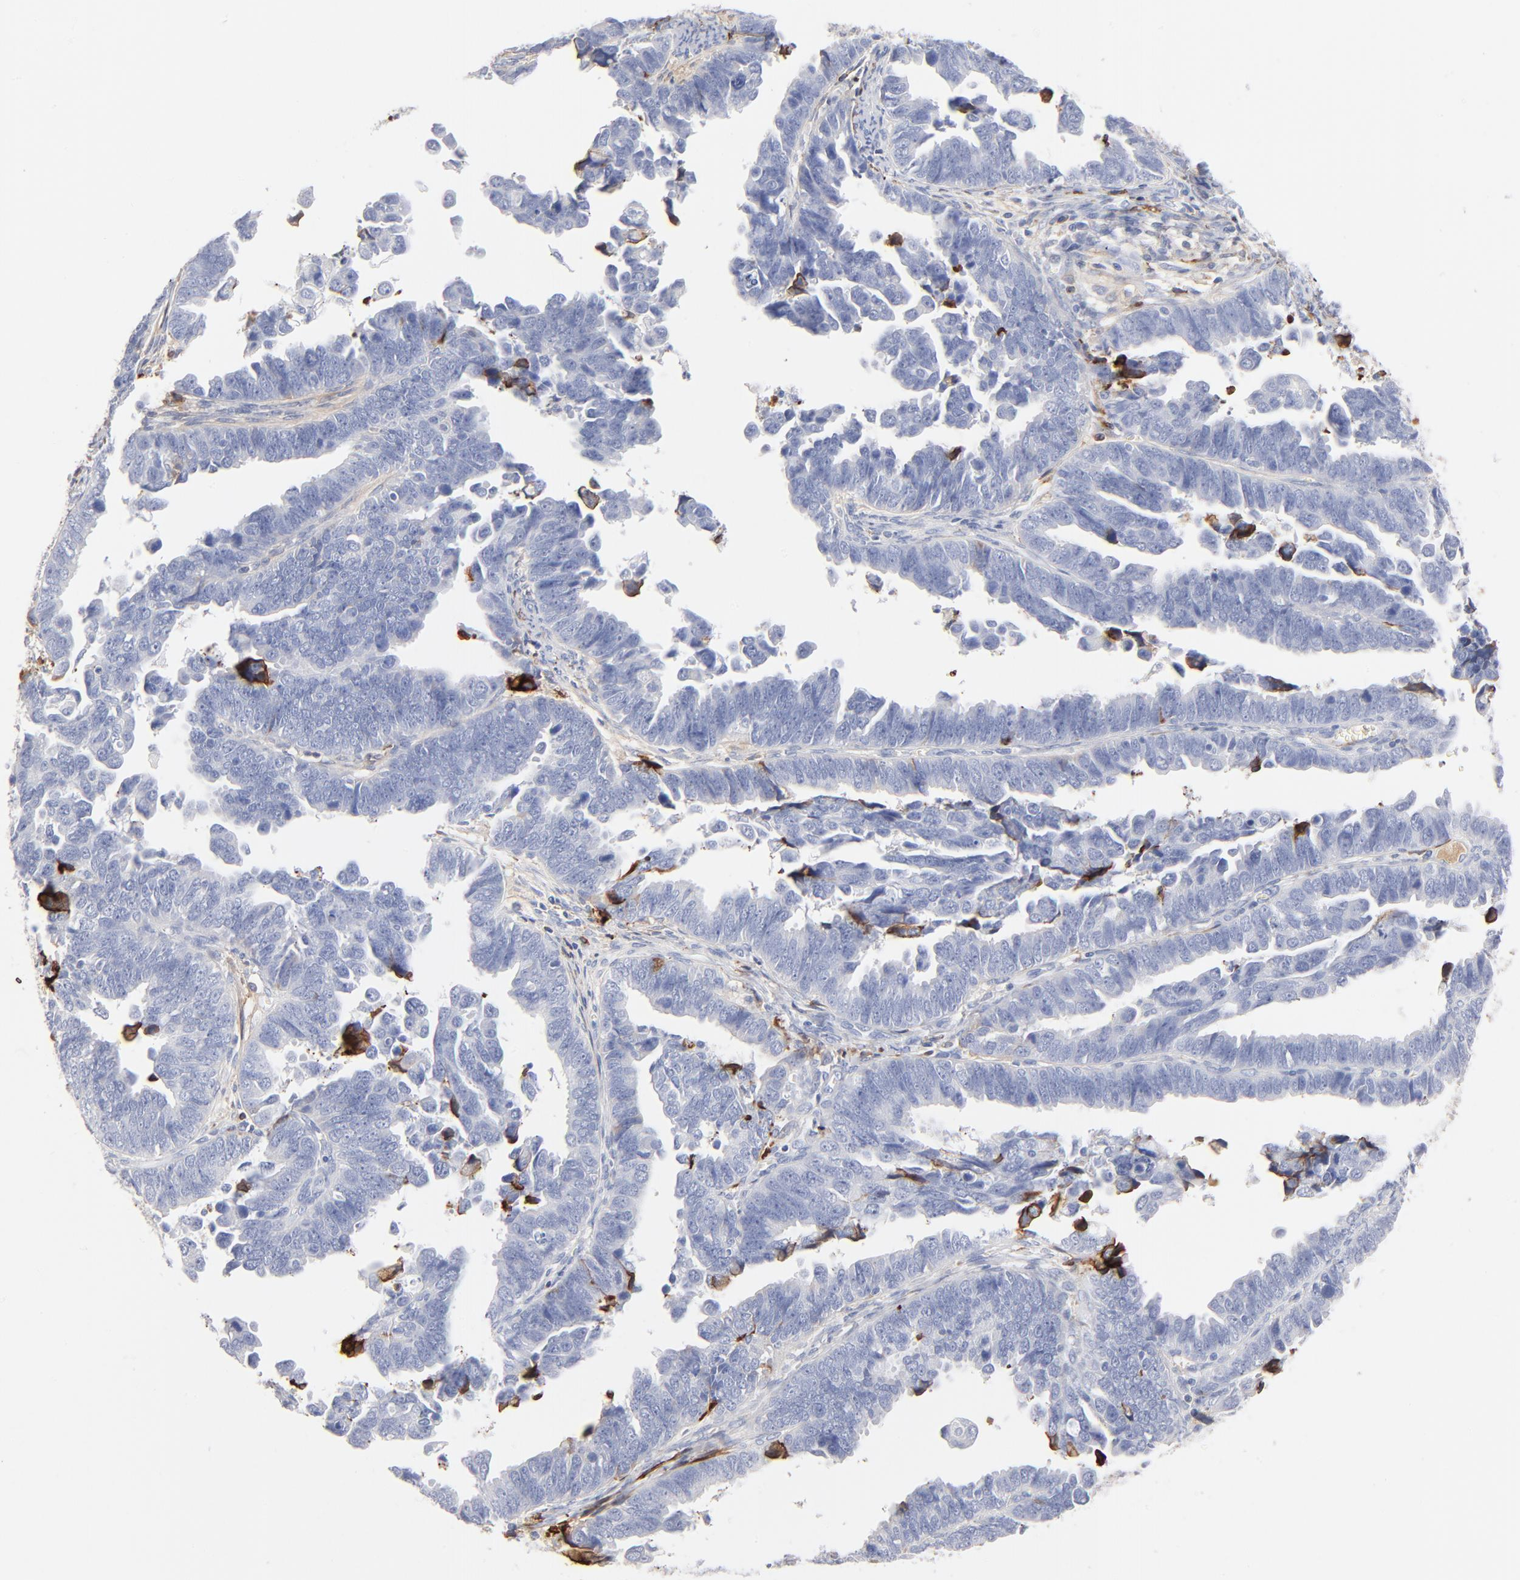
{"staining": {"intensity": "negative", "quantity": "none", "location": "none"}, "tissue": "endometrial cancer", "cell_type": "Tumor cells", "image_type": "cancer", "snomed": [{"axis": "morphology", "description": "Adenocarcinoma, NOS"}, {"axis": "topography", "description": "Endometrium"}], "caption": "This histopathology image is of endometrial cancer (adenocarcinoma) stained with immunohistochemistry (IHC) to label a protein in brown with the nuclei are counter-stained blue. There is no staining in tumor cells.", "gene": "APOH", "patient": {"sex": "female", "age": 75}}